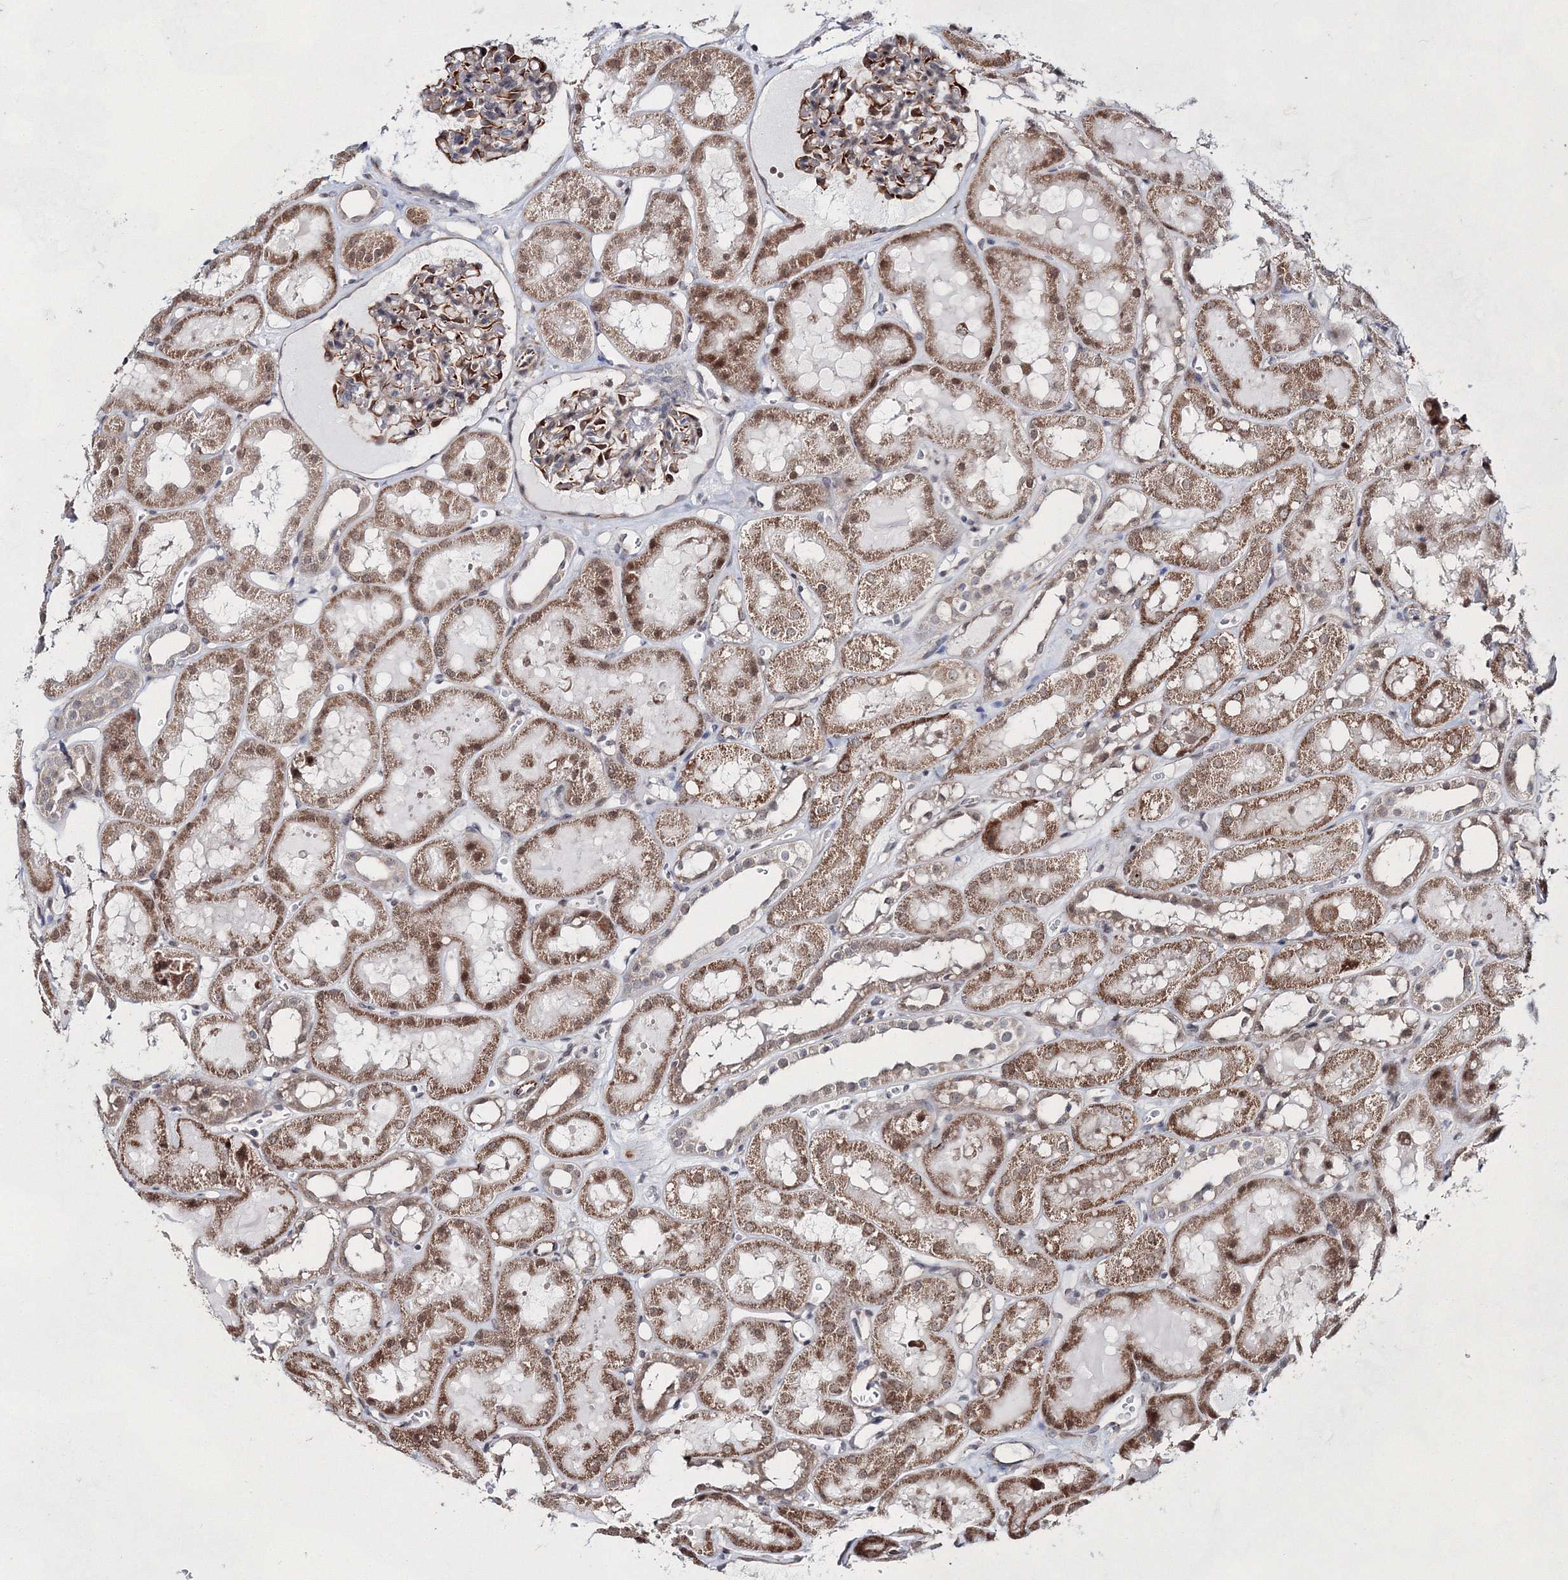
{"staining": {"intensity": "moderate", "quantity": "25%-75%", "location": "cytoplasmic/membranous"}, "tissue": "kidney", "cell_type": "Cells in glomeruli", "image_type": "normal", "snomed": [{"axis": "morphology", "description": "Normal tissue, NOS"}, {"axis": "topography", "description": "Kidney"}, {"axis": "topography", "description": "Urinary bladder"}], "caption": "The histopathology image displays staining of normal kidney, revealing moderate cytoplasmic/membranous protein positivity (brown color) within cells in glomeruli. (DAB (3,3'-diaminobenzidine) IHC with brightfield microscopy, high magnification).", "gene": "SNIP1", "patient": {"sex": "male", "age": 16}}